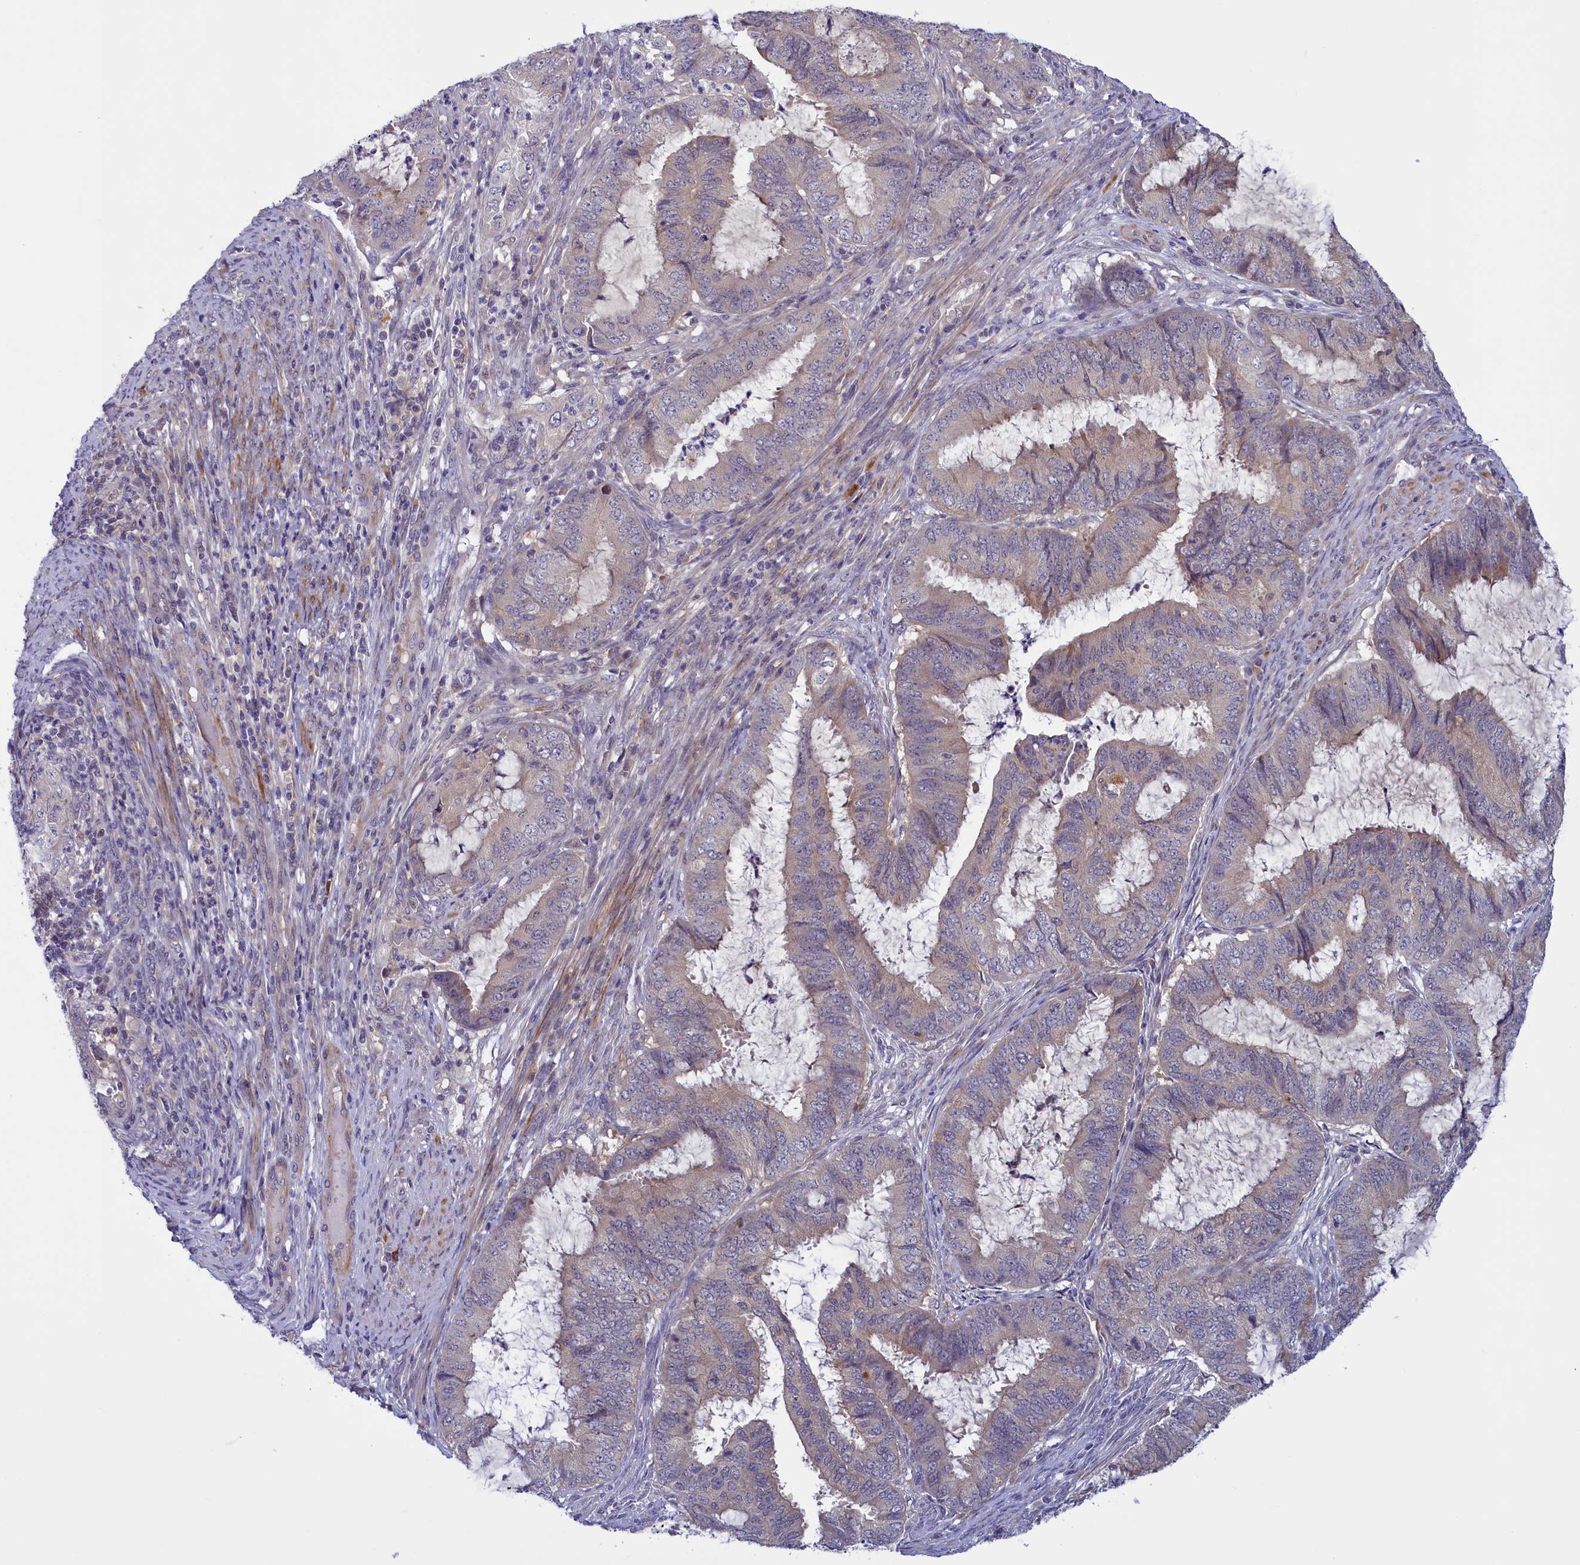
{"staining": {"intensity": "weak", "quantity": "25%-75%", "location": "cytoplasmic/membranous"}, "tissue": "endometrial cancer", "cell_type": "Tumor cells", "image_type": "cancer", "snomed": [{"axis": "morphology", "description": "Adenocarcinoma, NOS"}, {"axis": "topography", "description": "Endometrium"}], "caption": "Immunohistochemical staining of endometrial cancer (adenocarcinoma) shows weak cytoplasmic/membranous protein staining in approximately 25%-75% of tumor cells.", "gene": "NUBP1", "patient": {"sex": "female", "age": 51}}